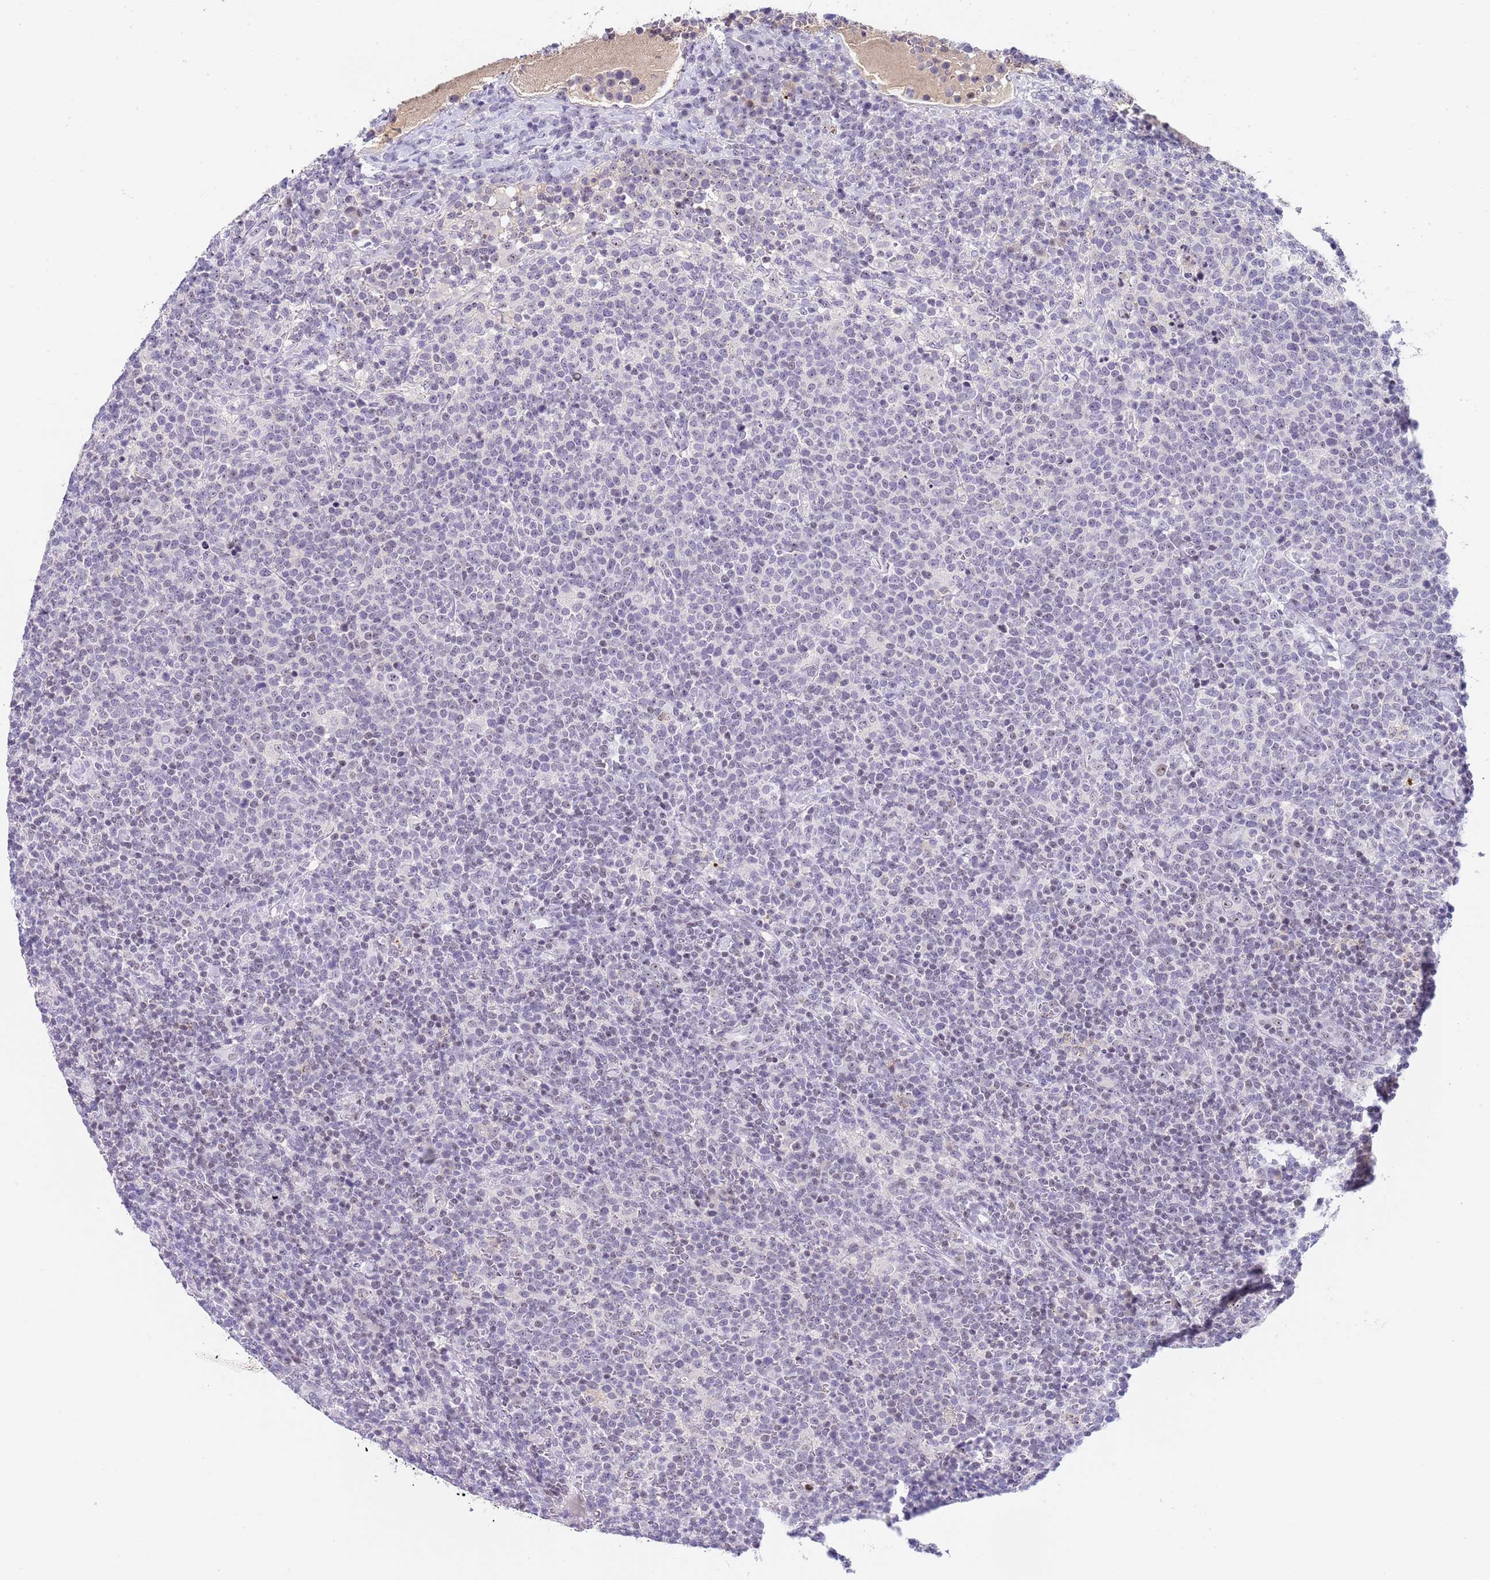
{"staining": {"intensity": "negative", "quantity": "none", "location": "none"}, "tissue": "lymphoma", "cell_type": "Tumor cells", "image_type": "cancer", "snomed": [{"axis": "morphology", "description": "Malignant lymphoma, non-Hodgkin's type, High grade"}, {"axis": "topography", "description": "Lymph node"}], "caption": "Tumor cells are negative for brown protein staining in lymphoma. (DAB immunohistochemistry with hematoxylin counter stain).", "gene": "NOP56", "patient": {"sex": "male", "age": 61}}